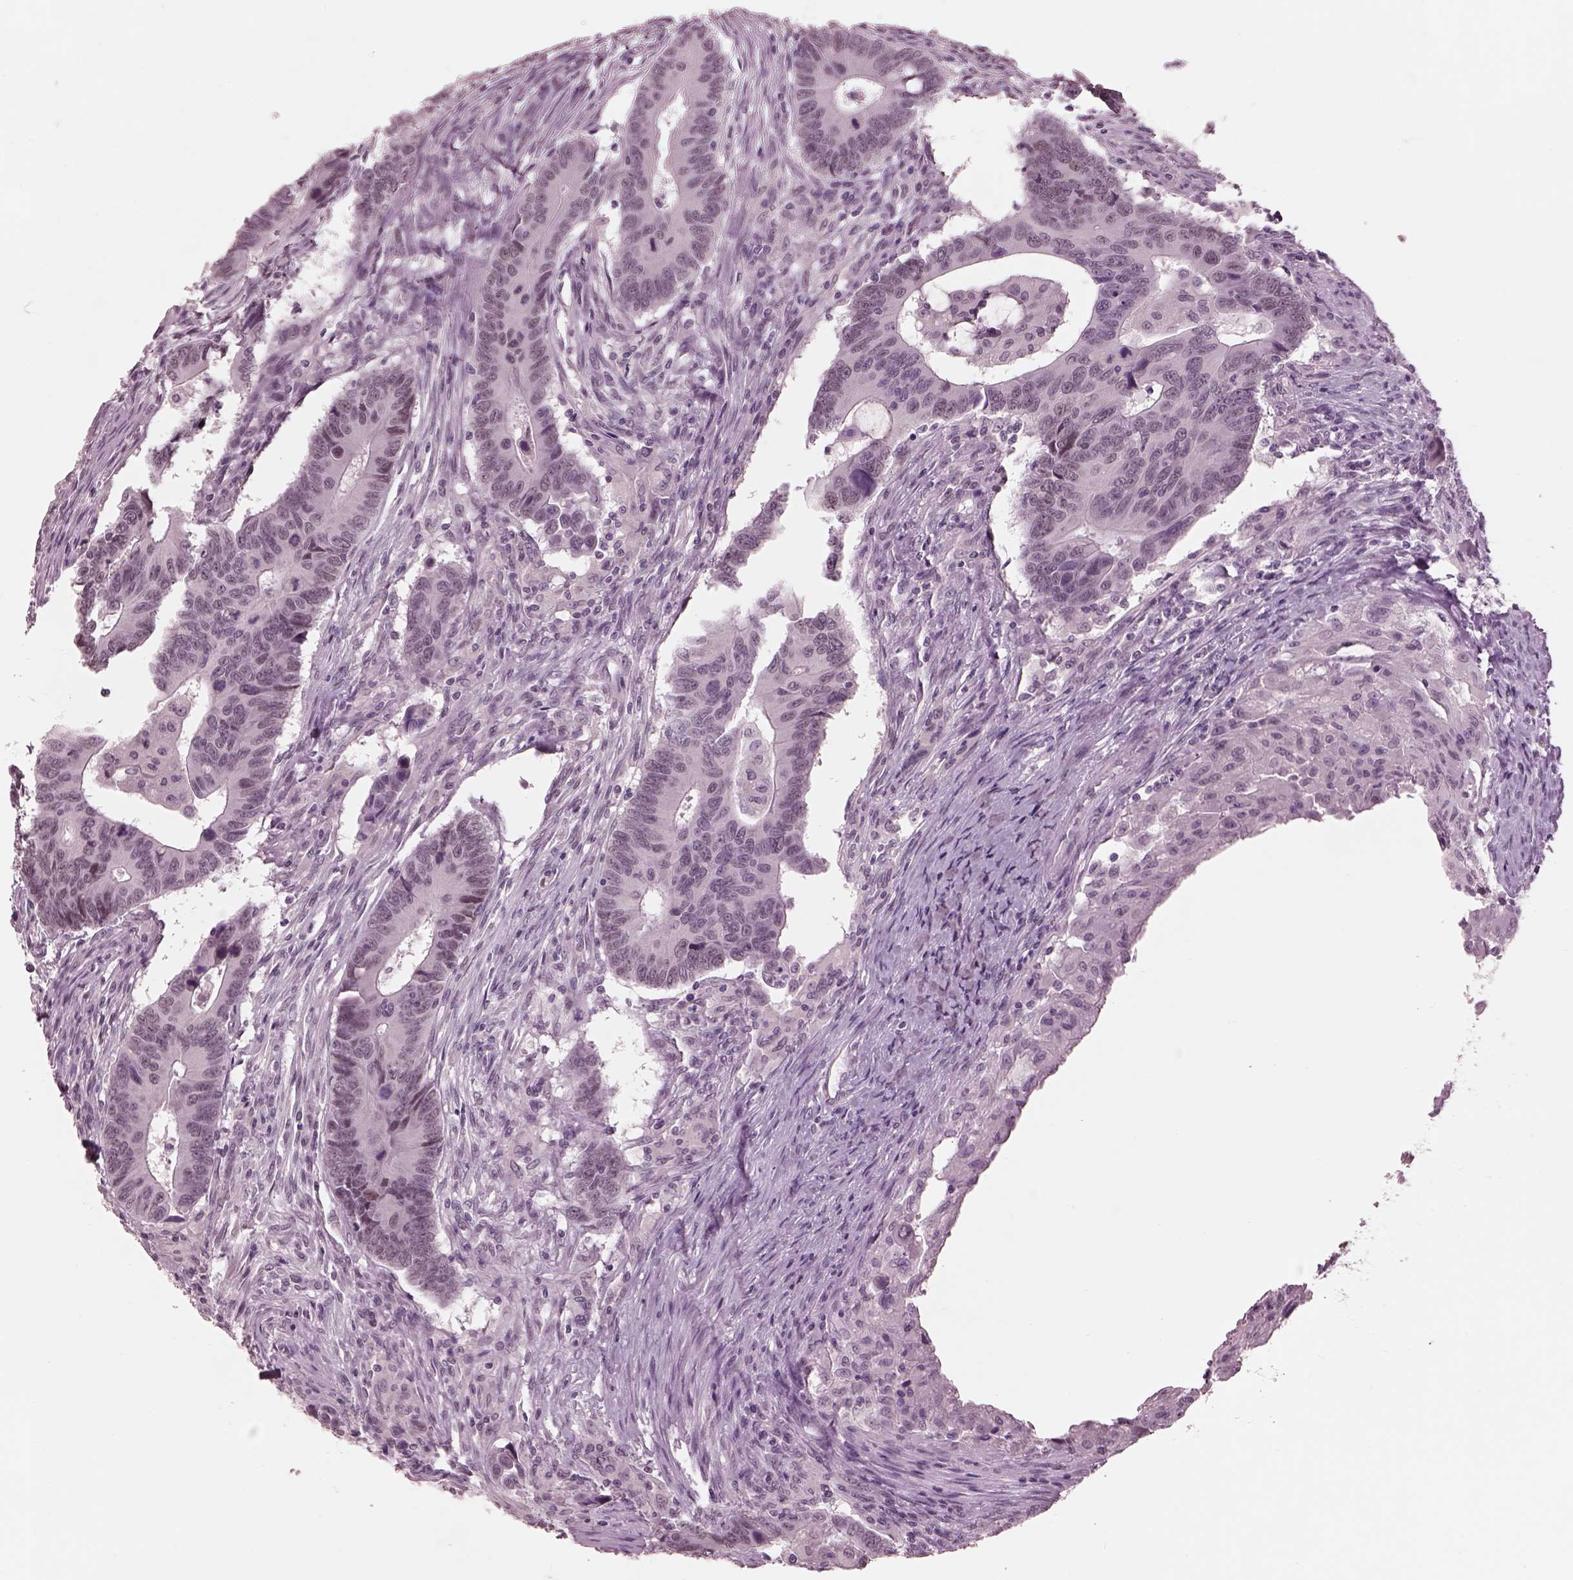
{"staining": {"intensity": "negative", "quantity": "none", "location": "none"}, "tissue": "colorectal cancer", "cell_type": "Tumor cells", "image_type": "cancer", "snomed": [{"axis": "morphology", "description": "Adenocarcinoma, NOS"}, {"axis": "topography", "description": "Rectum"}], "caption": "IHC histopathology image of human colorectal adenocarcinoma stained for a protein (brown), which displays no expression in tumor cells.", "gene": "GARIN4", "patient": {"sex": "male", "age": 67}}